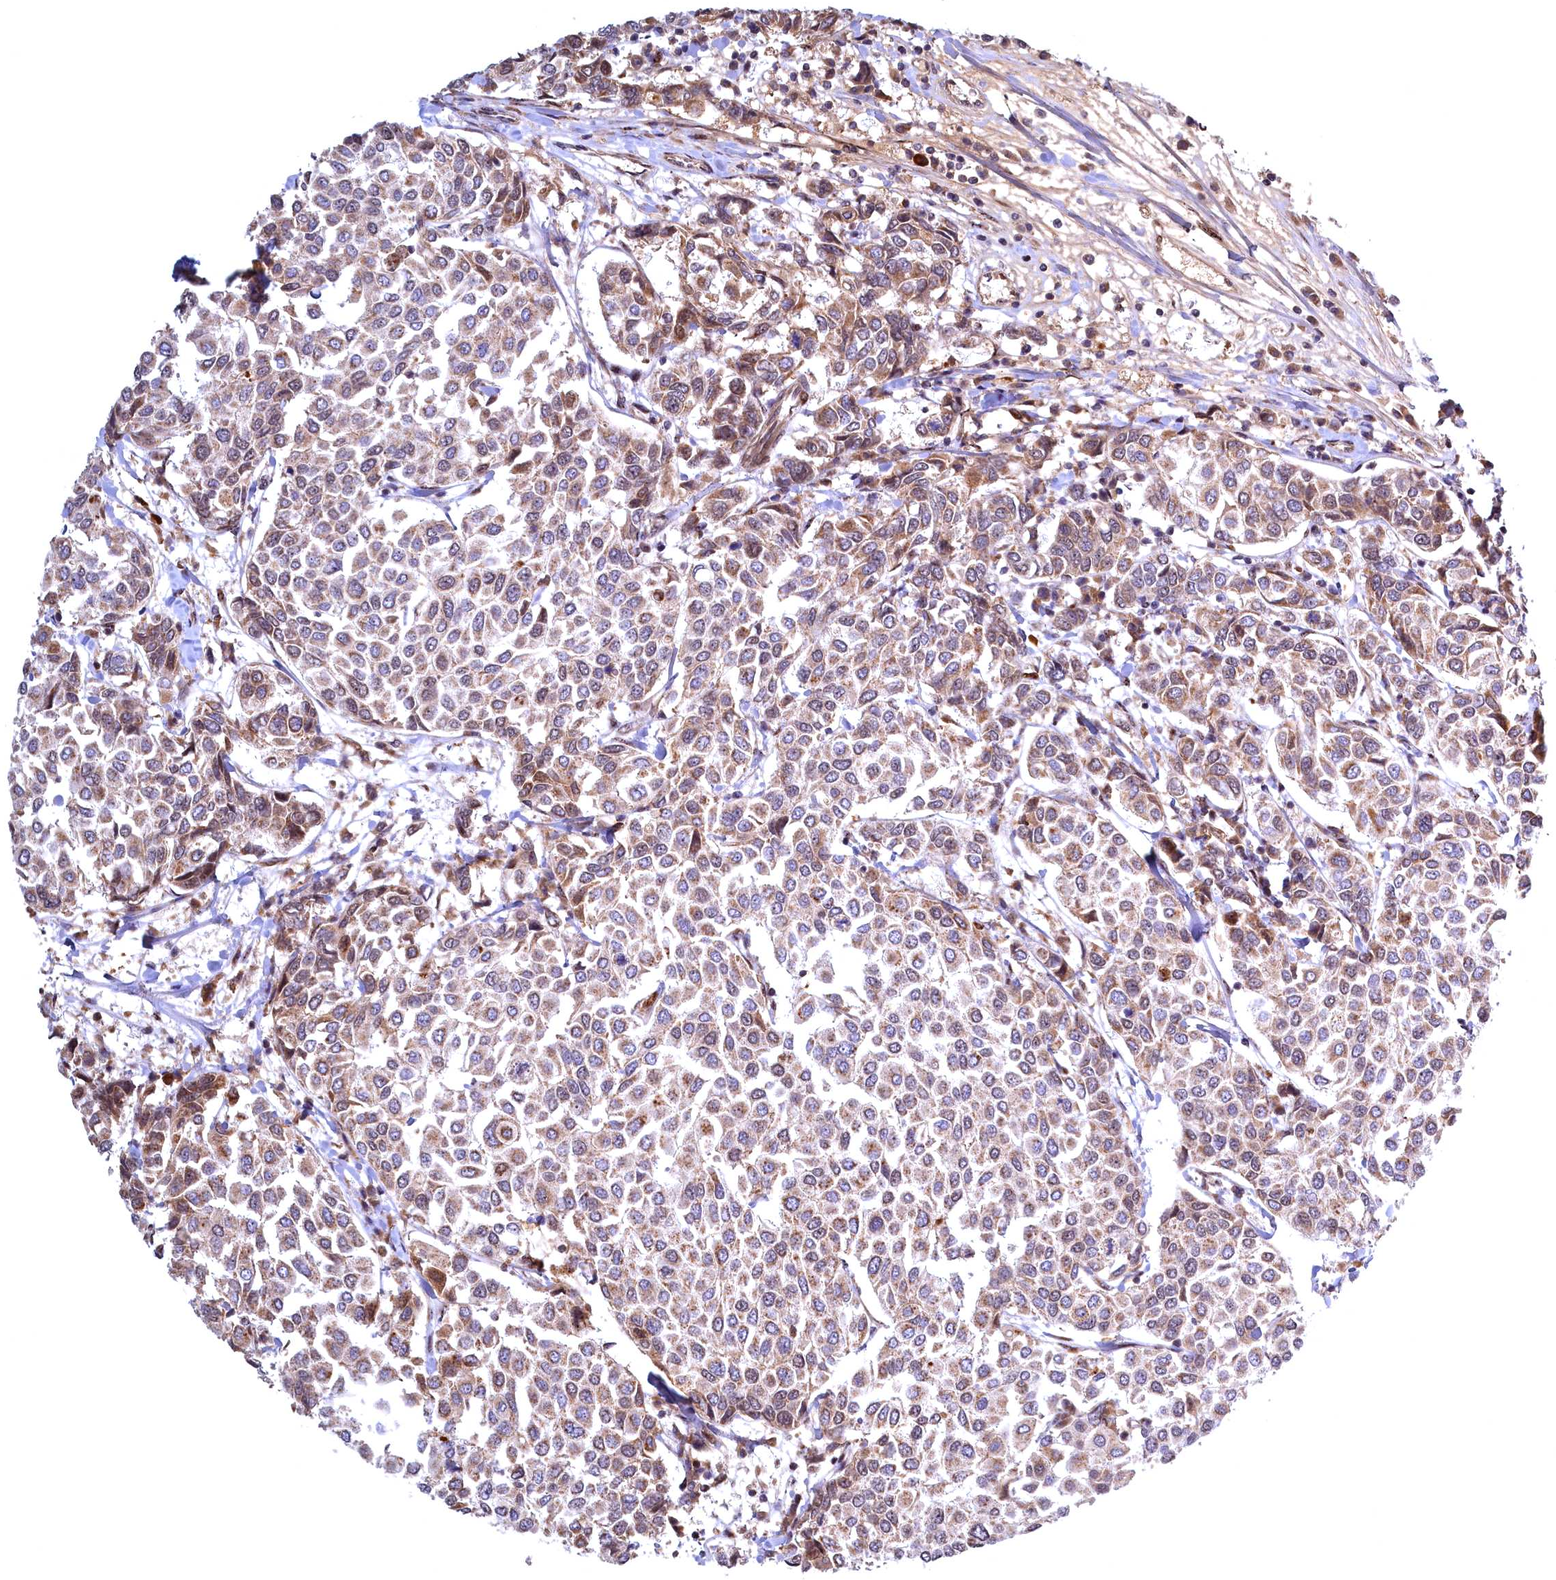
{"staining": {"intensity": "weak", "quantity": ">75%", "location": "cytoplasmic/membranous"}, "tissue": "breast cancer", "cell_type": "Tumor cells", "image_type": "cancer", "snomed": [{"axis": "morphology", "description": "Duct carcinoma"}, {"axis": "topography", "description": "Breast"}], "caption": "Human breast cancer stained with a protein marker displays weak staining in tumor cells.", "gene": "PLA2G10", "patient": {"sex": "female", "age": 55}}